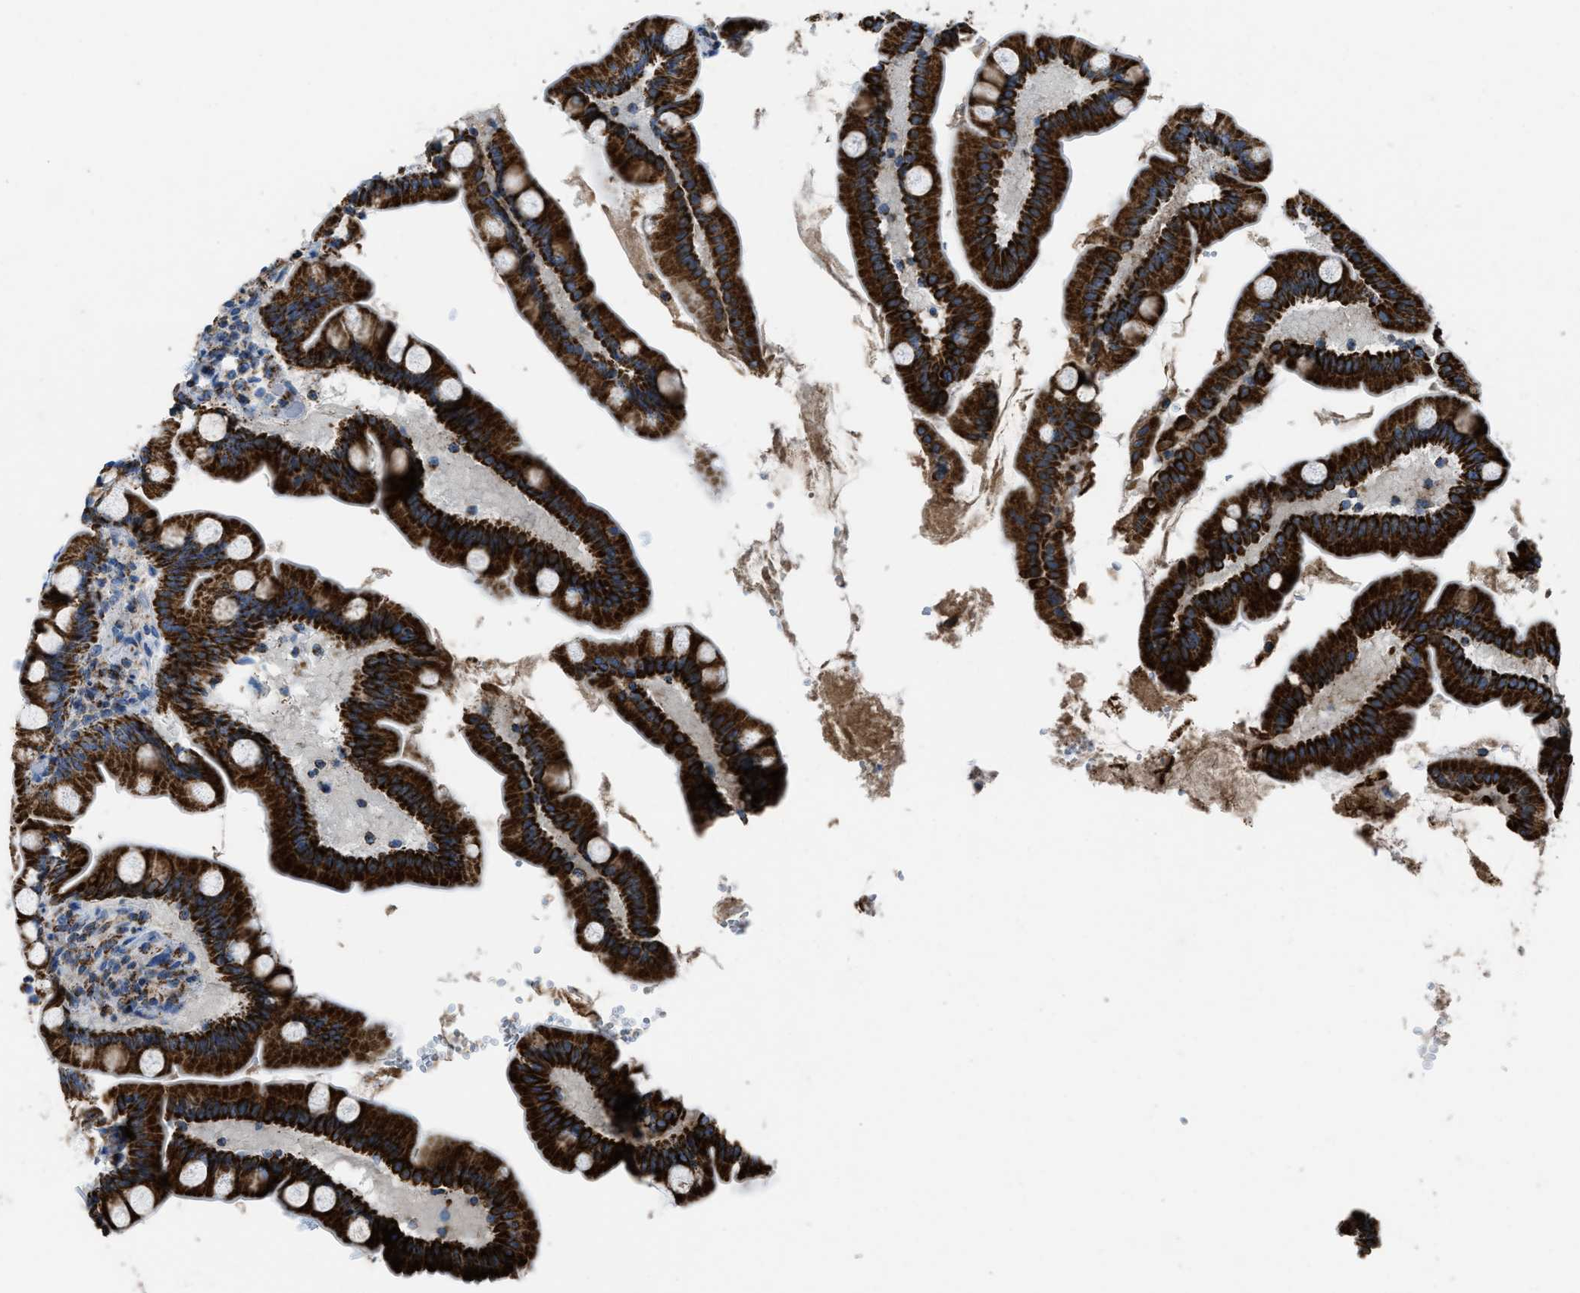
{"staining": {"intensity": "strong", "quantity": ">75%", "location": "cytoplasmic/membranous"}, "tissue": "small intestine", "cell_type": "Glandular cells", "image_type": "normal", "snomed": [{"axis": "morphology", "description": "Normal tissue, NOS"}, {"axis": "topography", "description": "Small intestine"}], "caption": "Protein expression analysis of normal small intestine reveals strong cytoplasmic/membranous staining in about >75% of glandular cells.", "gene": "ETFB", "patient": {"sex": "female", "age": 56}}